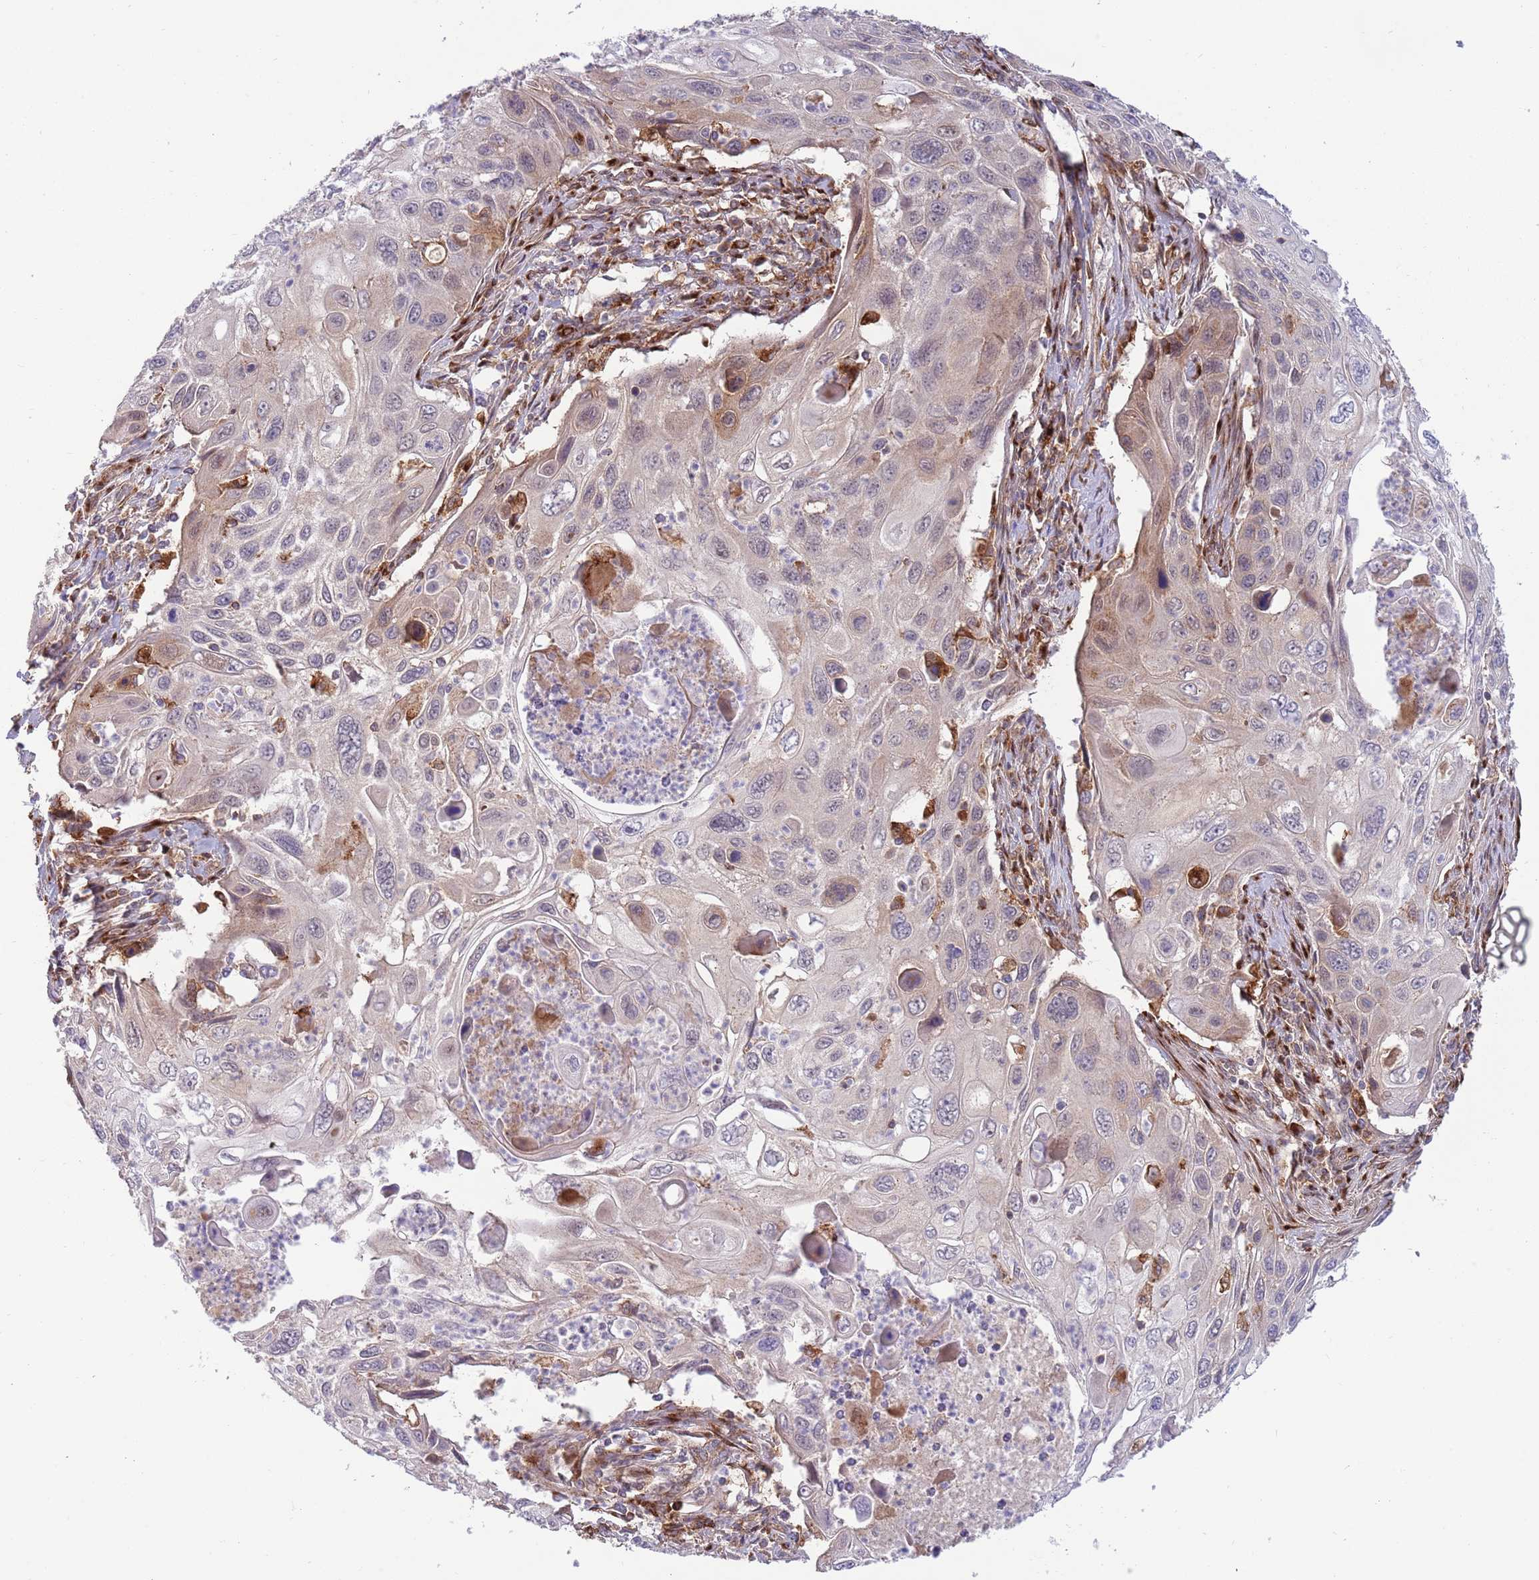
{"staining": {"intensity": "moderate", "quantity": "<25%", "location": "cytoplasmic/membranous"}, "tissue": "cervical cancer", "cell_type": "Tumor cells", "image_type": "cancer", "snomed": [{"axis": "morphology", "description": "Squamous cell carcinoma, NOS"}, {"axis": "topography", "description": "Cervix"}], "caption": "Squamous cell carcinoma (cervical) stained for a protein (brown) demonstrates moderate cytoplasmic/membranous positive staining in approximately <25% of tumor cells.", "gene": "BTBD7", "patient": {"sex": "female", "age": 70}}